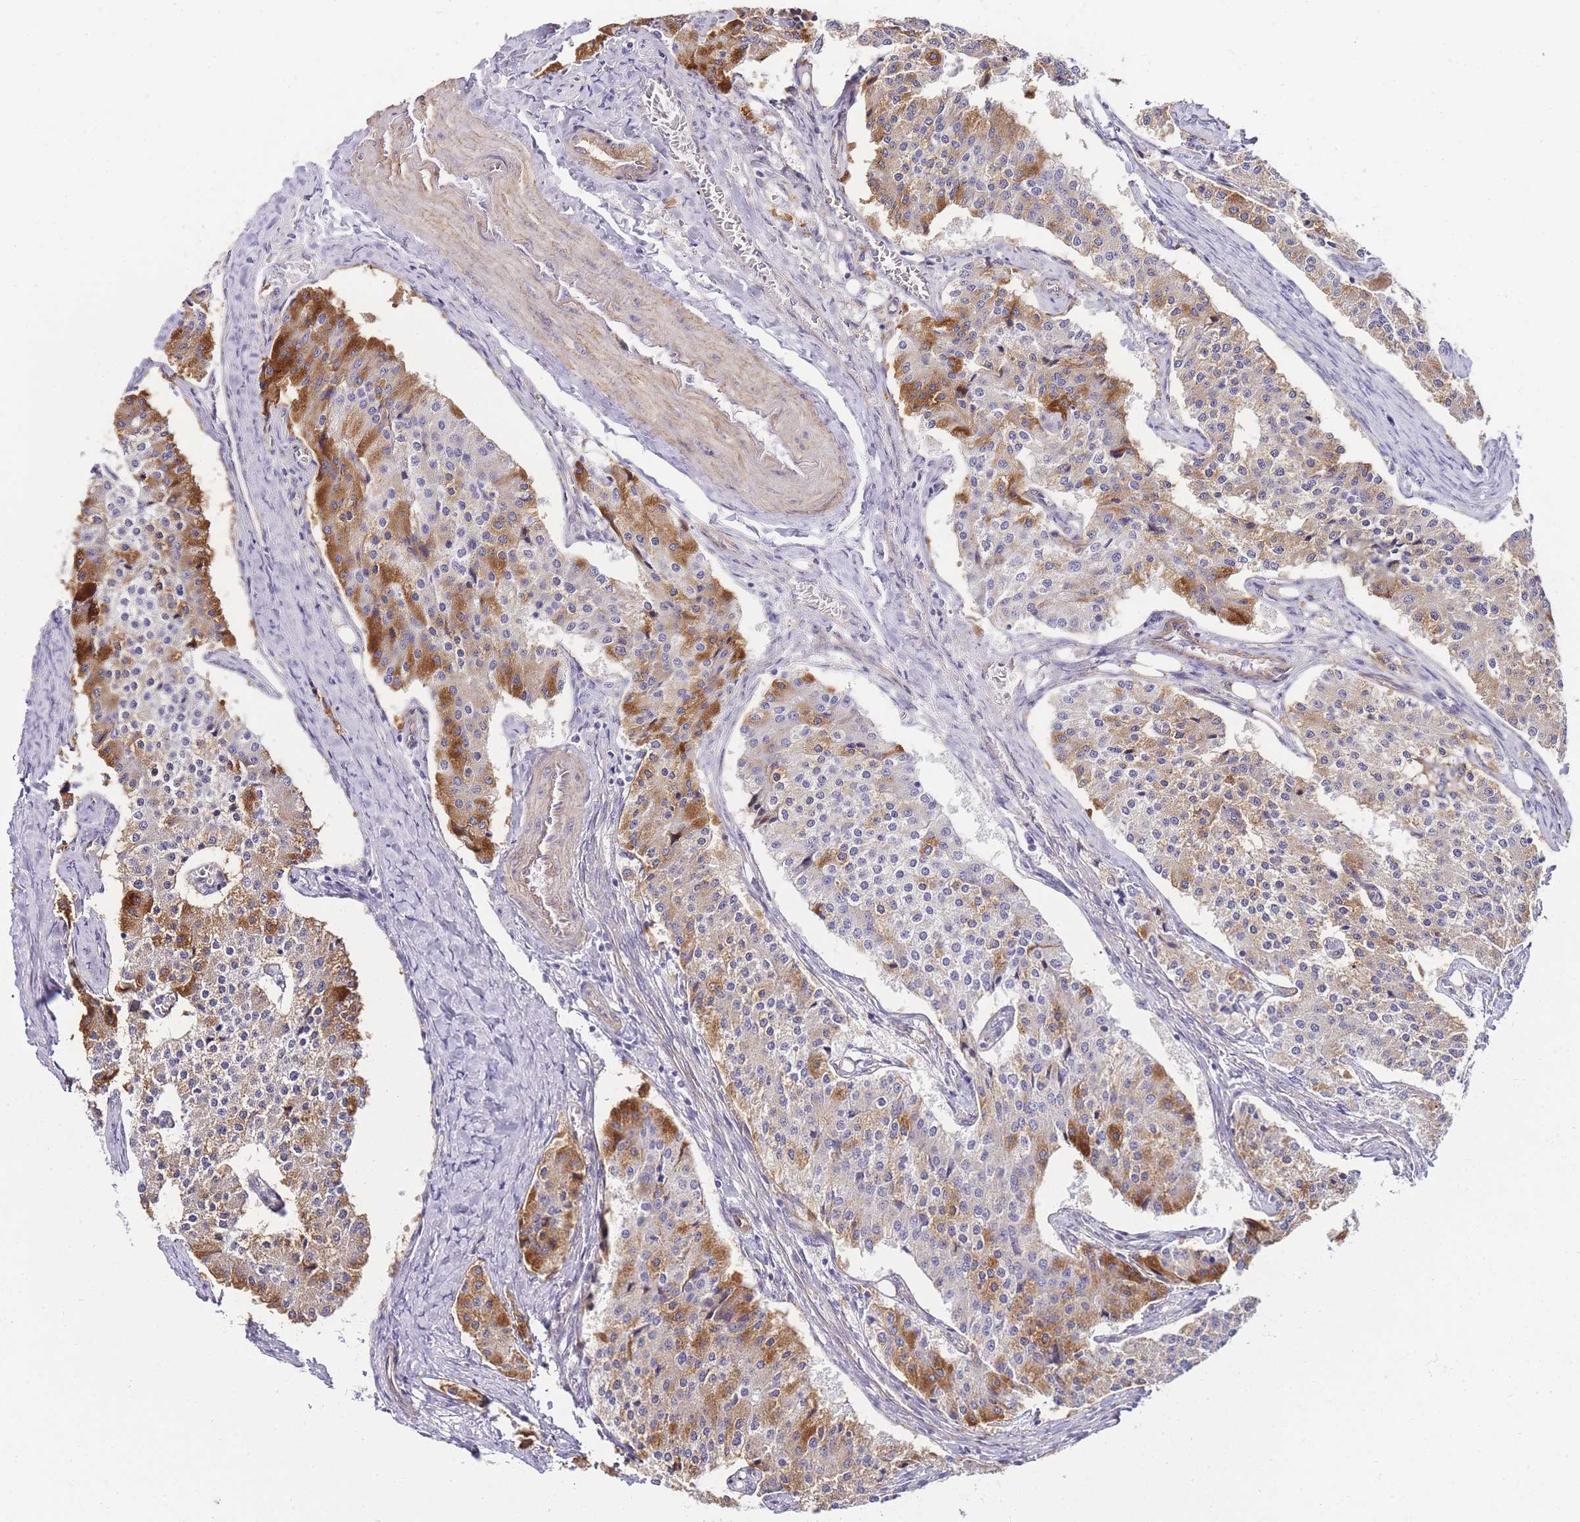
{"staining": {"intensity": "moderate", "quantity": "25%-75%", "location": "cytoplasmic/membranous"}, "tissue": "carcinoid", "cell_type": "Tumor cells", "image_type": "cancer", "snomed": [{"axis": "morphology", "description": "Carcinoid, malignant, NOS"}, {"axis": "topography", "description": "Colon"}], "caption": "Protein expression analysis of human carcinoid (malignant) reveals moderate cytoplasmic/membranous staining in approximately 25%-75% of tumor cells.", "gene": "PDCD7", "patient": {"sex": "female", "age": 52}}